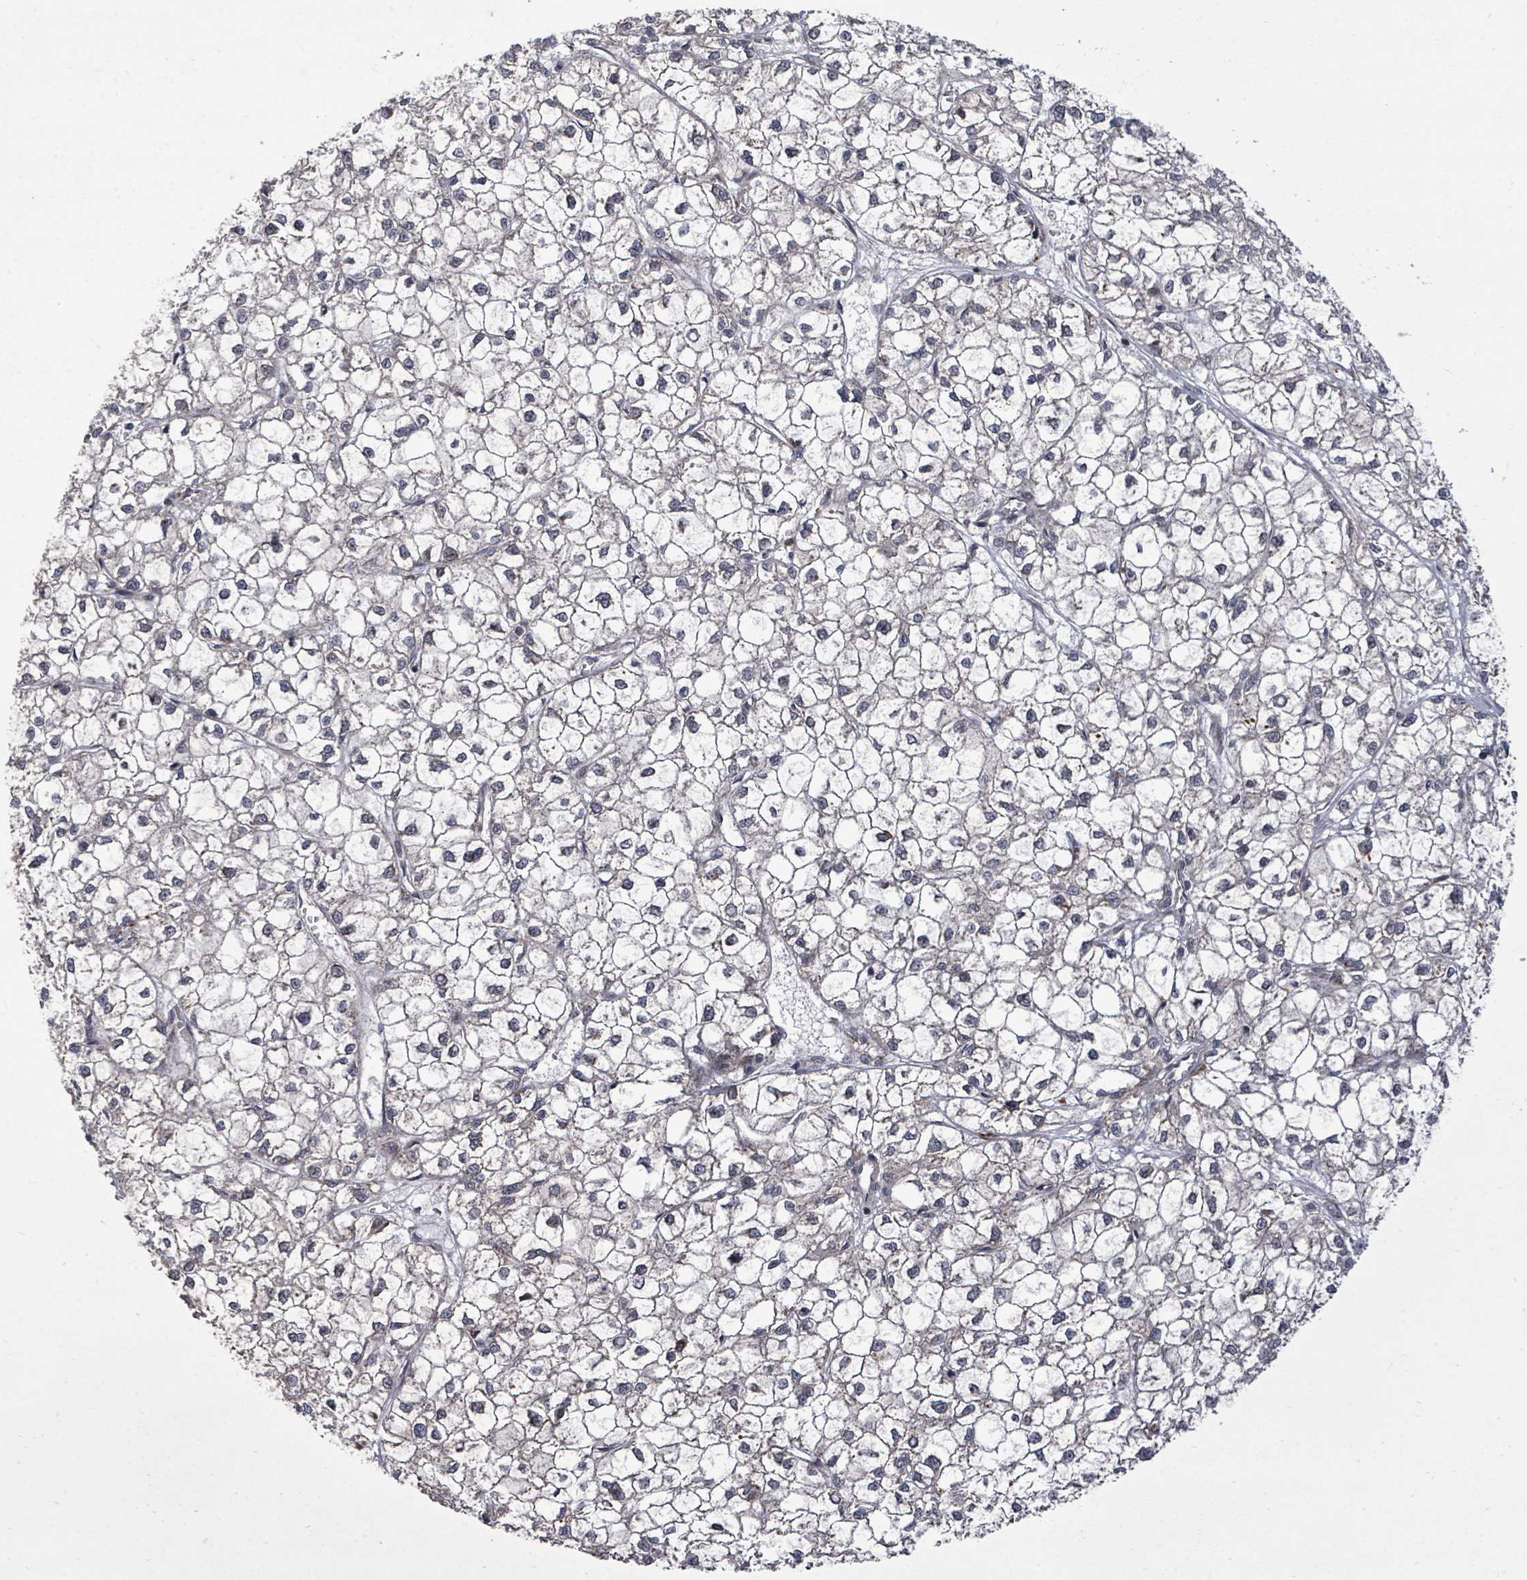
{"staining": {"intensity": "negative", "quantity": "none", "location": "none"}, "tissue": "liver cancer", "cell_type": "Tumor cells", "image_type": "cancer", "snomed": [{"axis": "morphology", "description": "Carcinoma, Hepatocellular, NOS"}, {"axis": "topography", "description": "Liver"}], "caption": "An immunohistochemistry histopathology image of liver hepatocellular carcinoma is shown. There is no staining in tumor cells of liver hepatocellular carcinoma.", "gene": "KRTAP27-1", "patient": {"sex": "female", "age": 43}}